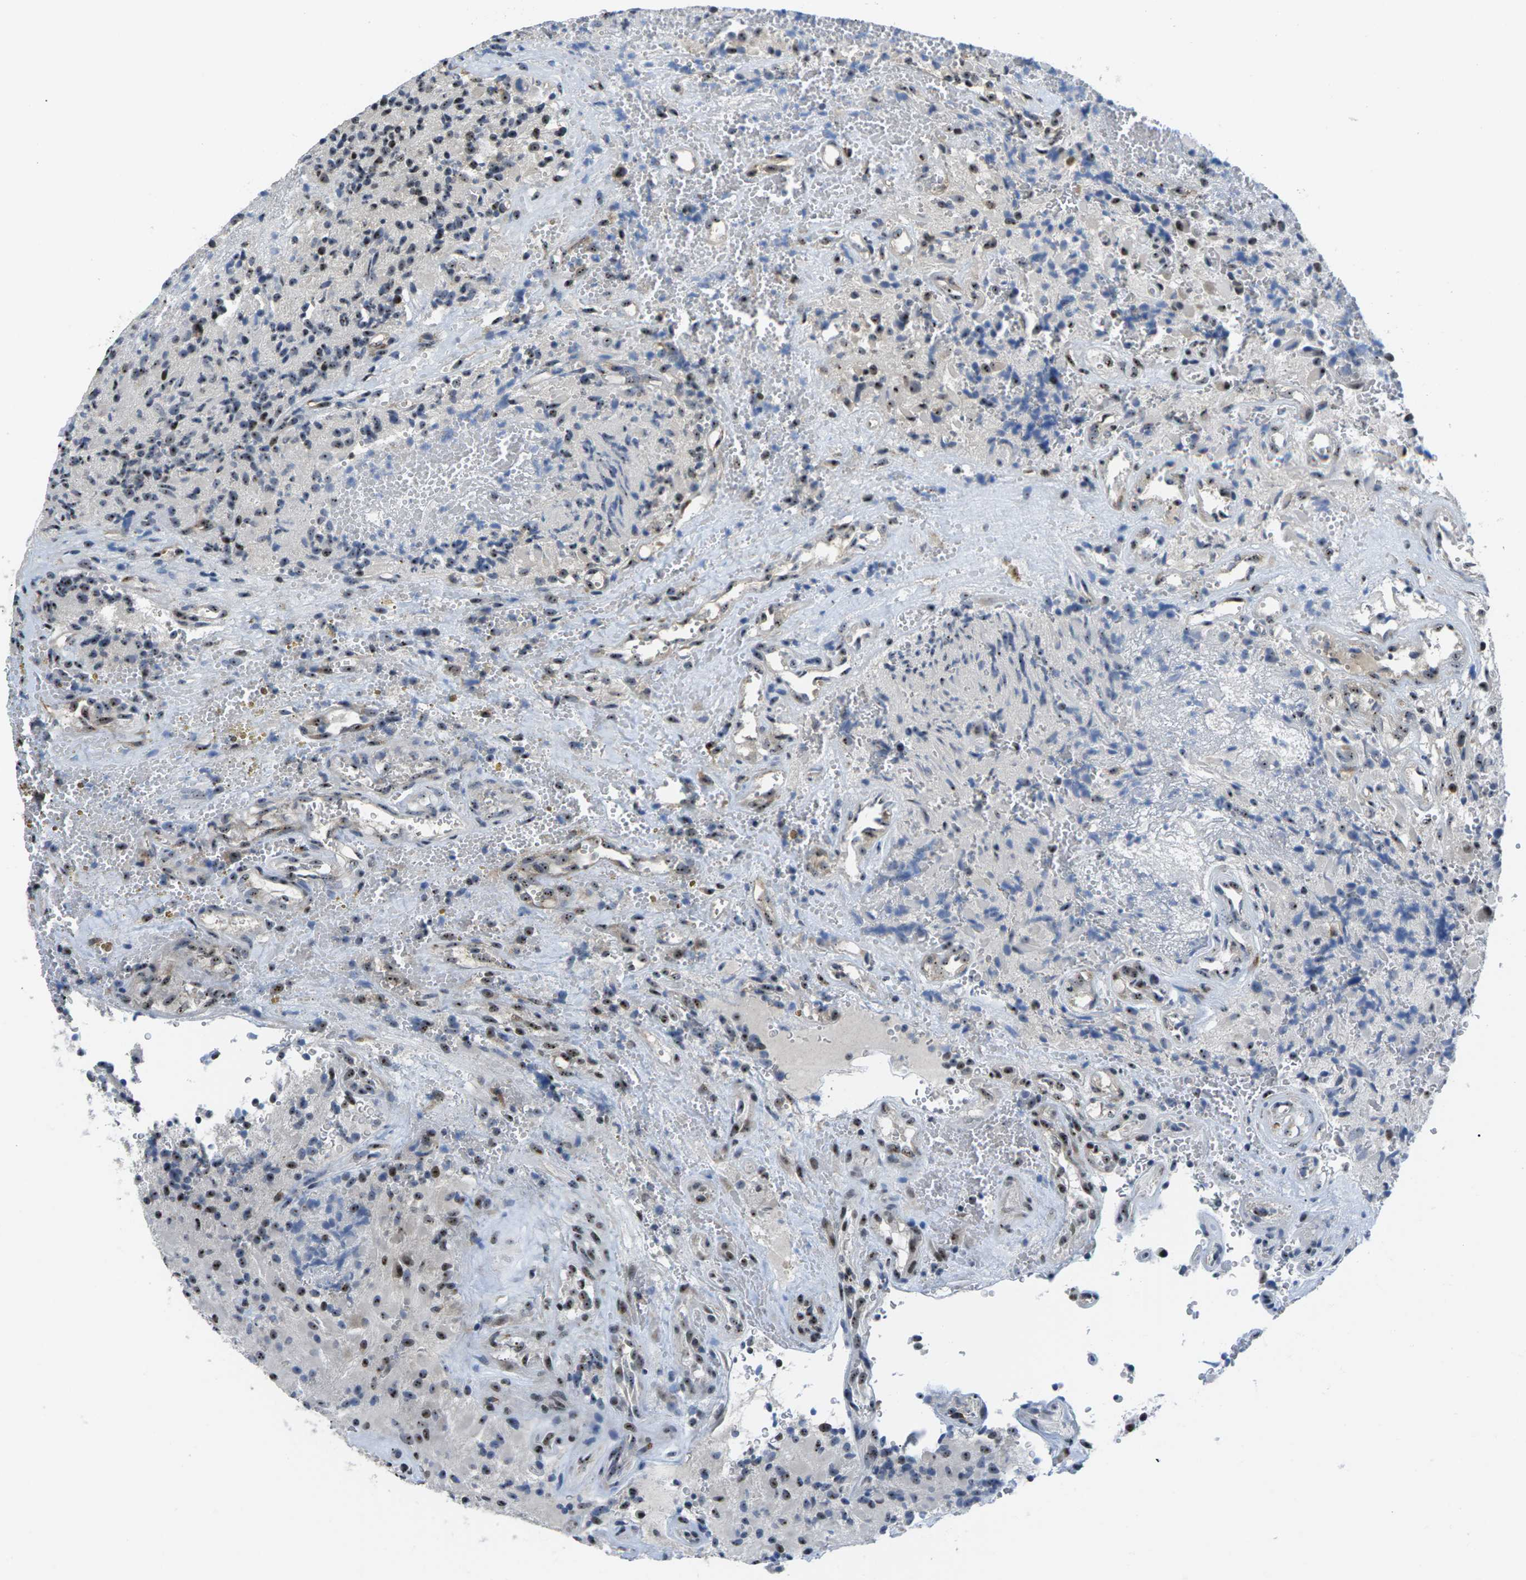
{"staining": {"intensity": "negative", "quantity": "none", "location": "none"}, "tissue": "glioma", "cell_type": "Tumor cells", "image_type": "cancer", "snomed": [{"axis": "morphology", "description": "Glioma, malignant, High grade"}, {"axis": "topography", "description": "Brain"}], "caption": "Tumor cells are negative for brown protein staining in glioma.", "gene": "NSRP1", "patient": {"sex": "male", "age": 71}}